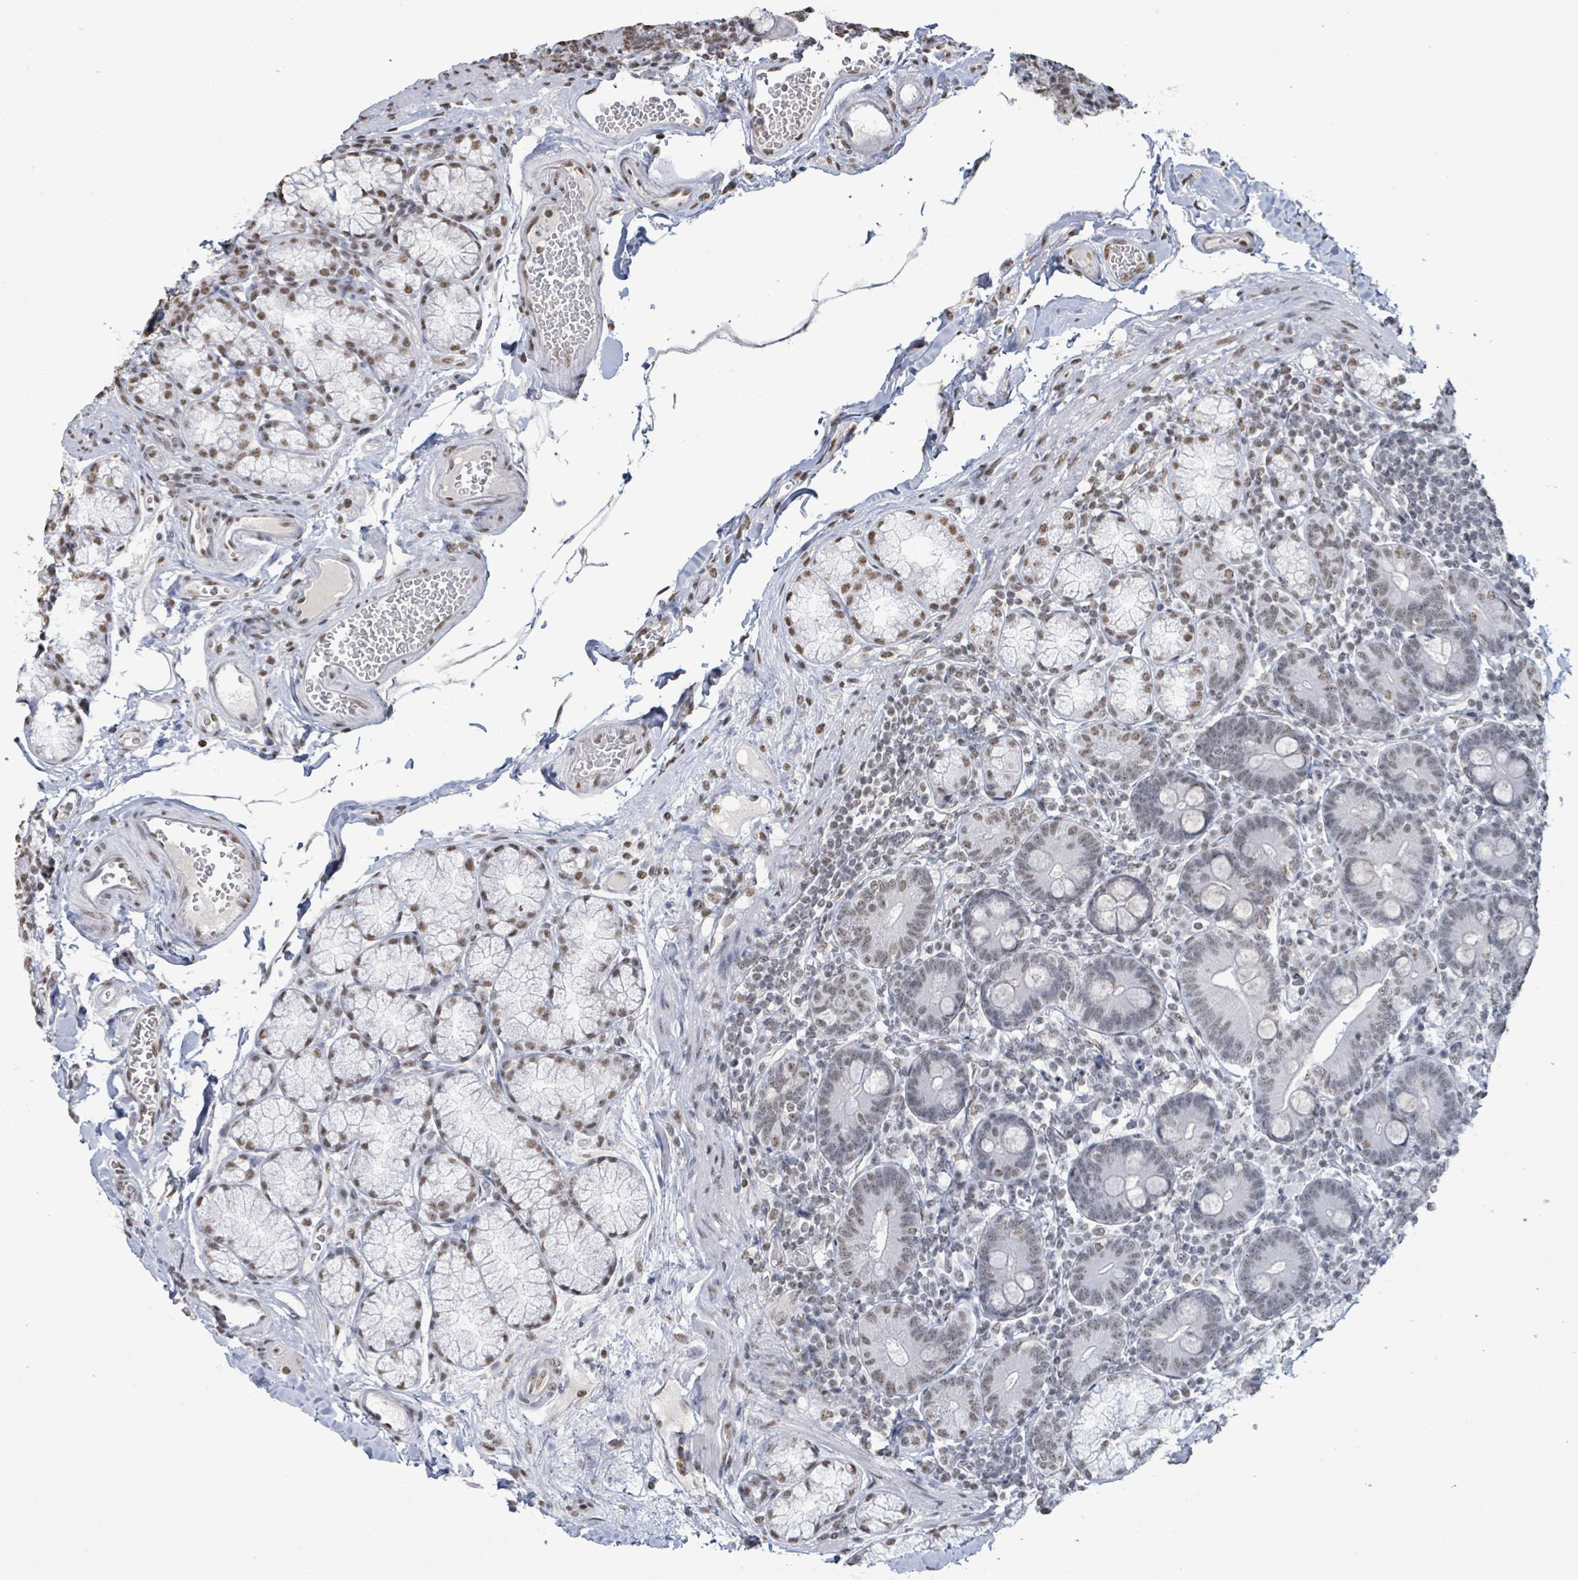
{"staining": {"intensity": "moderate", "quantity": "25%-75%", "location": "nuclear"}, "tissue": "duodenum", "cell_type": "Glandular cells", "image_type": "normal", "snomed": [{"axis": "morphology", "description": "Normal tissue, NOS"}, {"axis": "topography", "description": "Duodenum"}], "caption": "Immunohistochemical staining of unremarkable duodenum demonstrates moderate nuclear protein staining in approximately 25%-75% of glandular cells. (DAB = brown stain, brightfield microscopy at high magnification).", "gene": "SAMD14", "patient": {"sex": "female", "age": 67}}